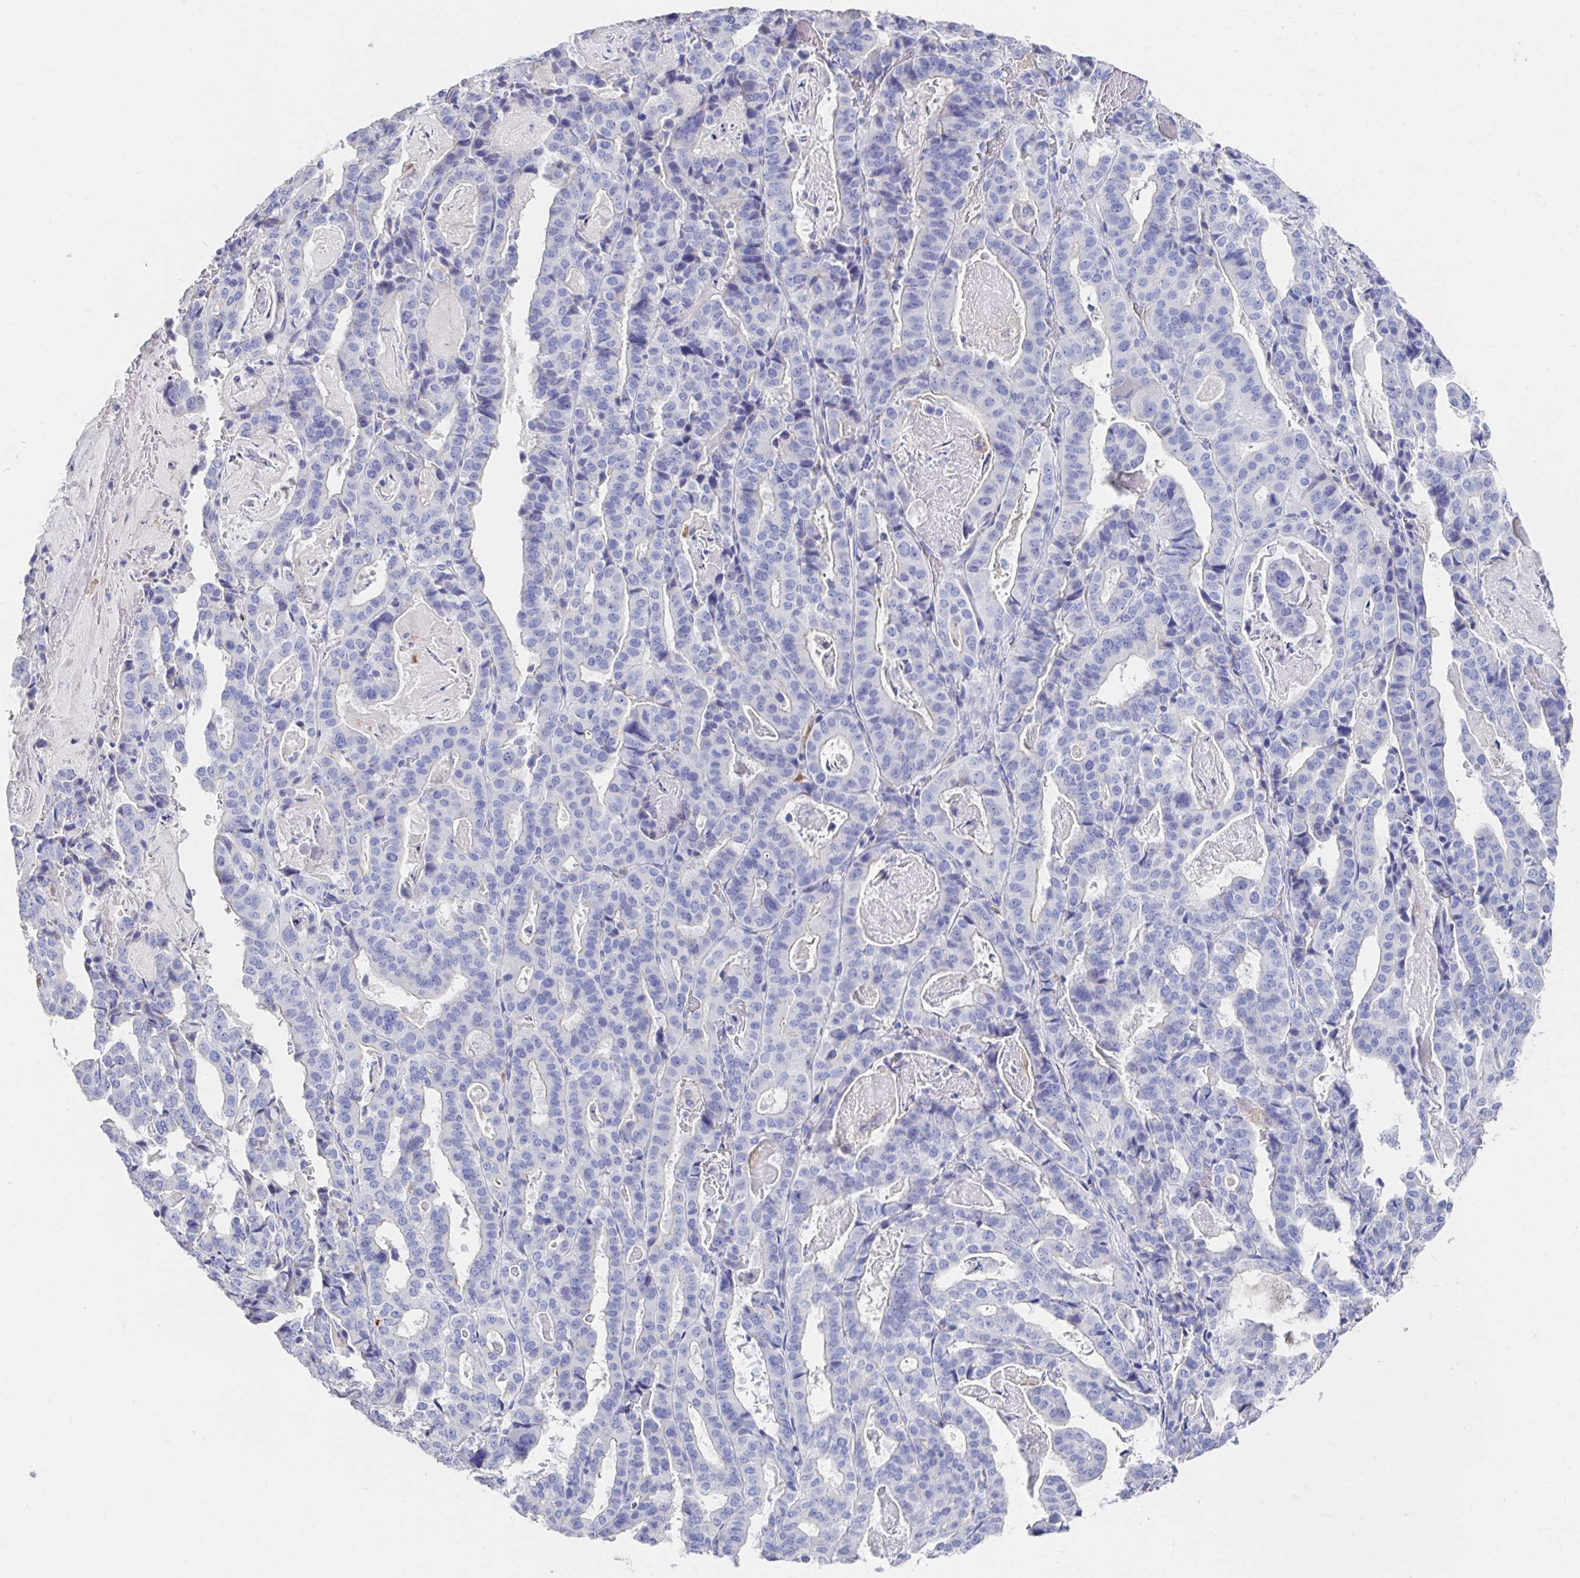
{"staining": {"intensity": "negative", "quantity": "none", "location": "none"}, "tissue": "stomach cancer", "cell_type": "Tumor cells", "image_type": "cancer", "snomed": [{"axis": "morphology", "description": "Adenocarcinoma, NOS"}, {"axis": "topography", "description": "Stomach"}], "caption": "This is an IHC photomicrograph of human stomach cancer (adenocarcinoma). There is no positivity in tumor cells.", "gene": "LAMC3", "patient": {"sex": "male", "age": 48}}